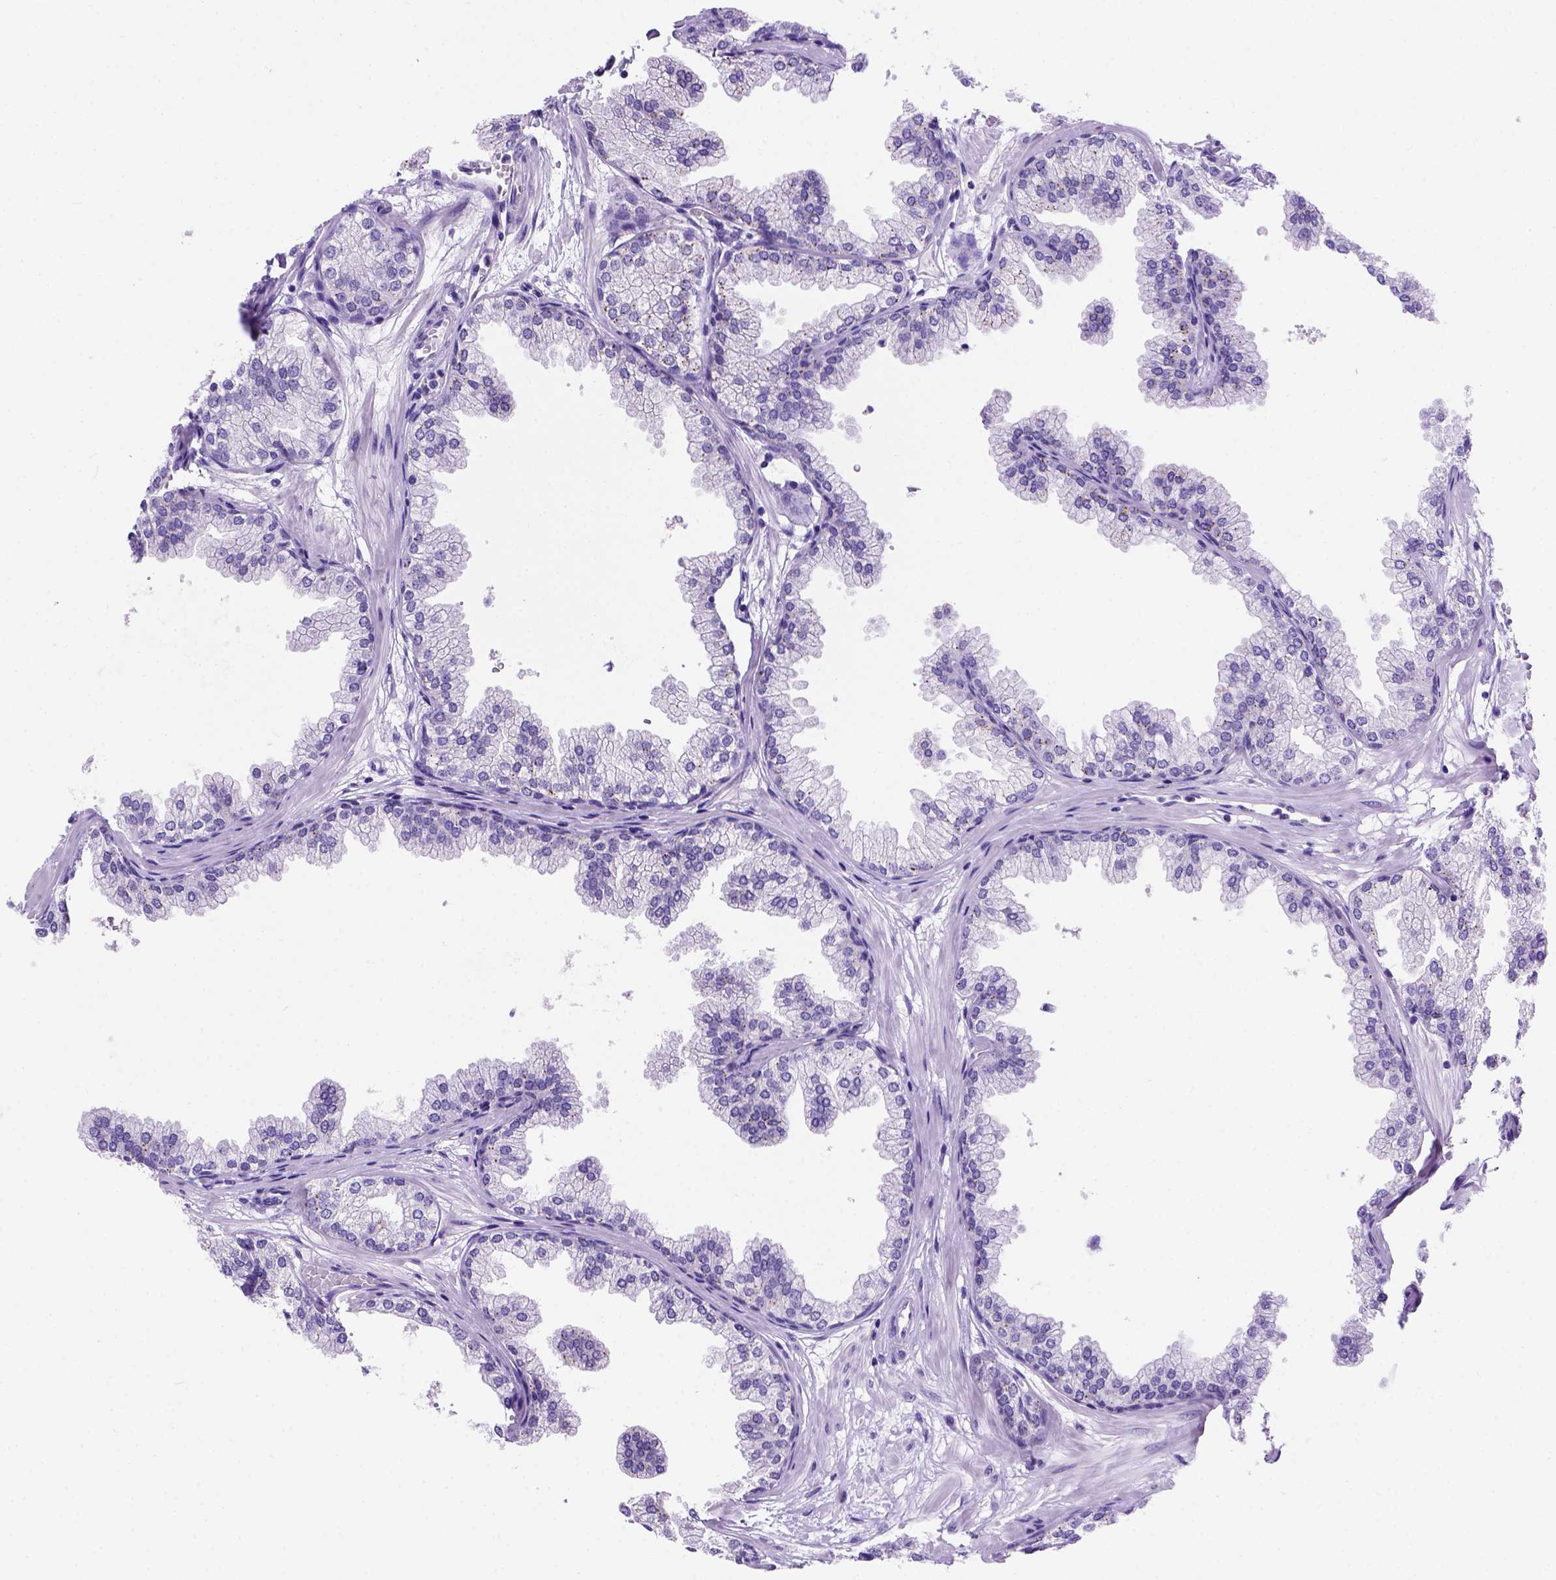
{"staining": {"intensity": "negative", "quantity": "none", "location": "none"}, "tissue": "prostate", "cell_type": "Glandular cells", "image_type": "normal", "snomed": [{"axis": "morphology", "description": "Normal tissue, NOS"}, {"axis": "topography", "description": "Prostate"}], "caption": "Prostate was stained to show a protein in brown. There is no significant expression in glandular cells.", "gene": "FOXI1", "patient": {"sex": "male", "age": 37}}